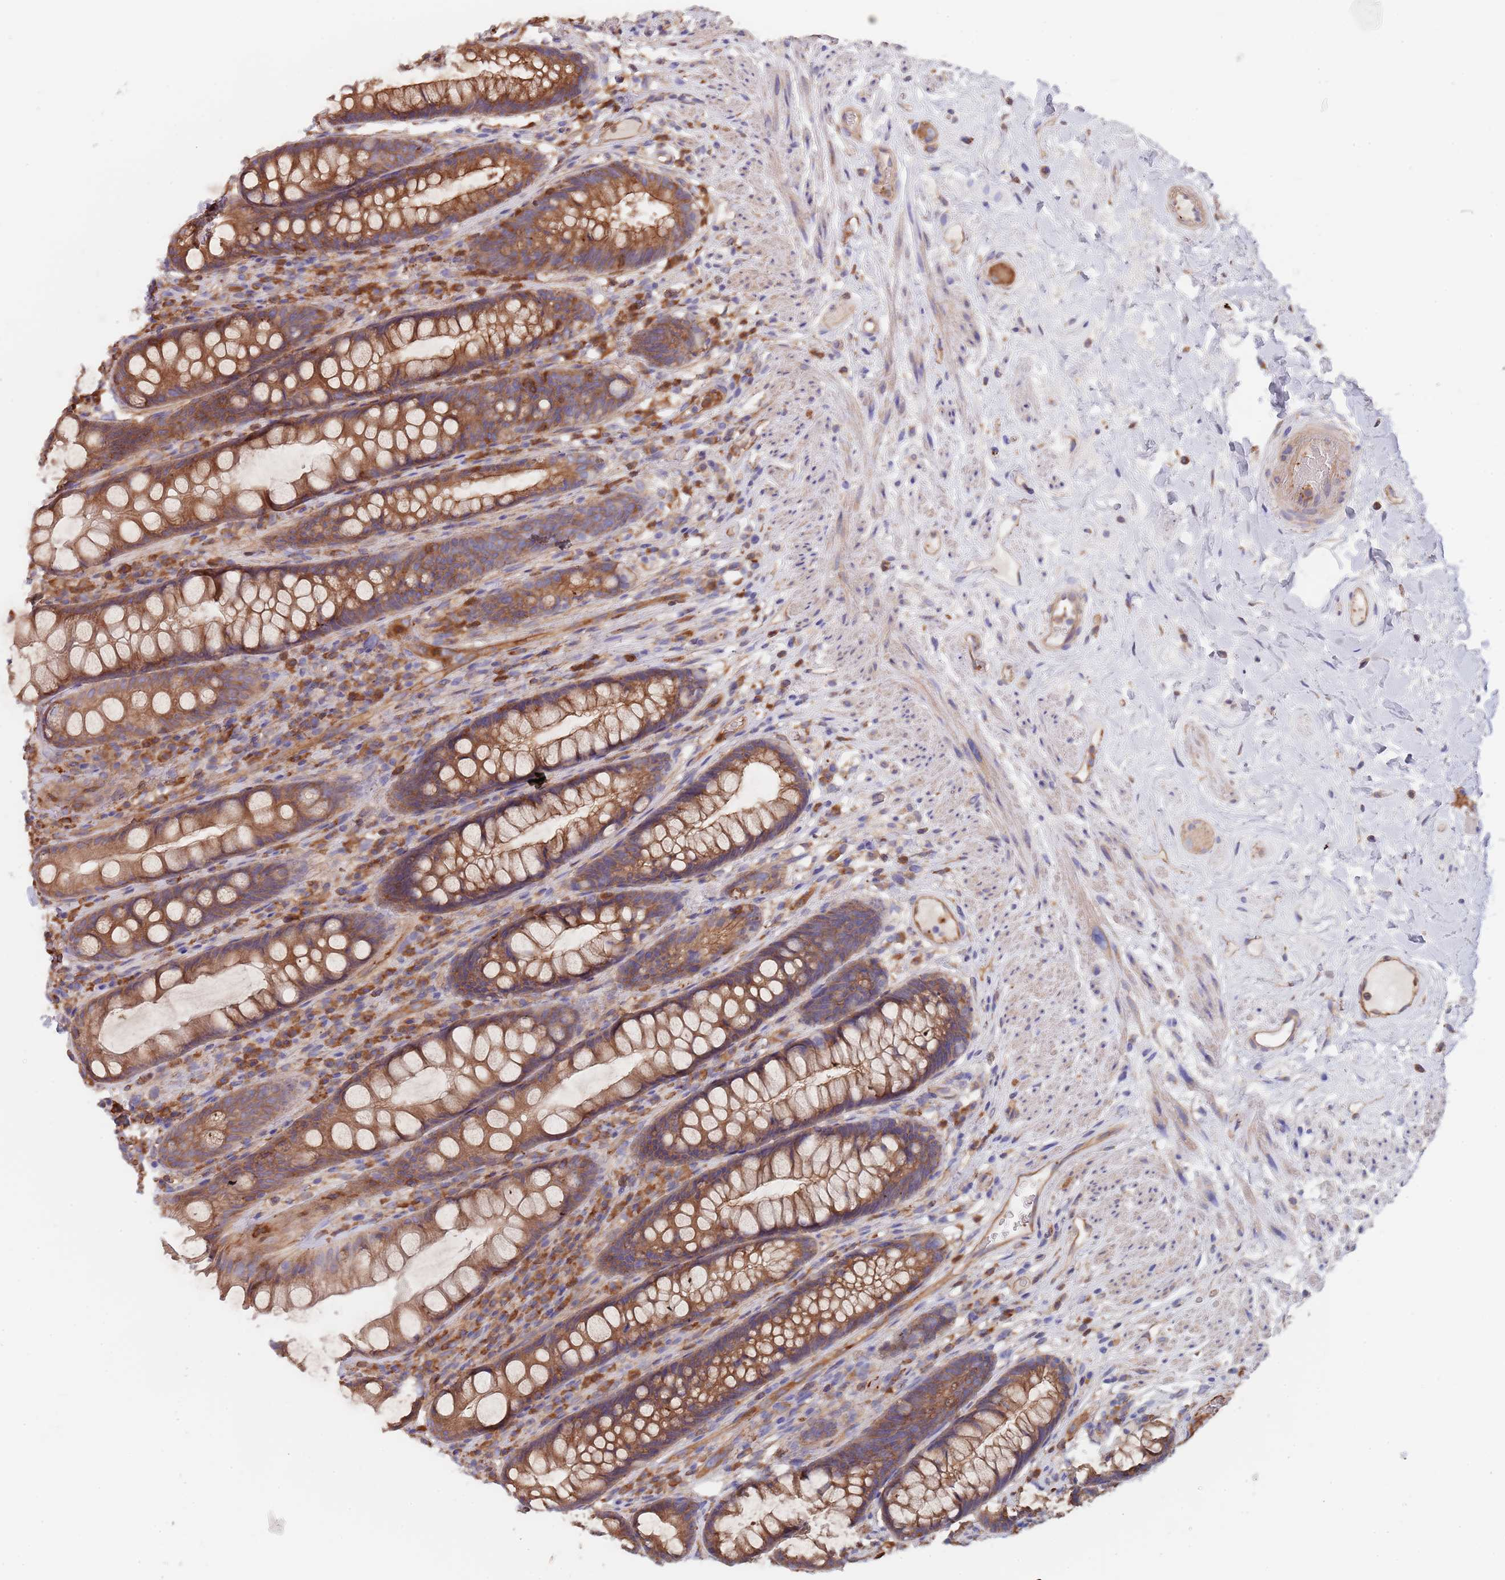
{"staining": {"intensity": "moderate", "quantity": ">75%", "location": "cytoplasmic/membranous"}, "tissue": "rectum", "cell_type": "Glandular cells", "image_type": "normal", "snomed": [{"axis": "morphology", "description": "Normal tissue, NOS"}, {"axis": "topography", "description": "Rectum"}], "caption": "Moderate cytoplasmic/membranous expression is seen in approximately >75% of glandular cells in unremarkable rectum.", "gene": "DCUN1D3", "patient": {"sex": "male", "age": 74}}